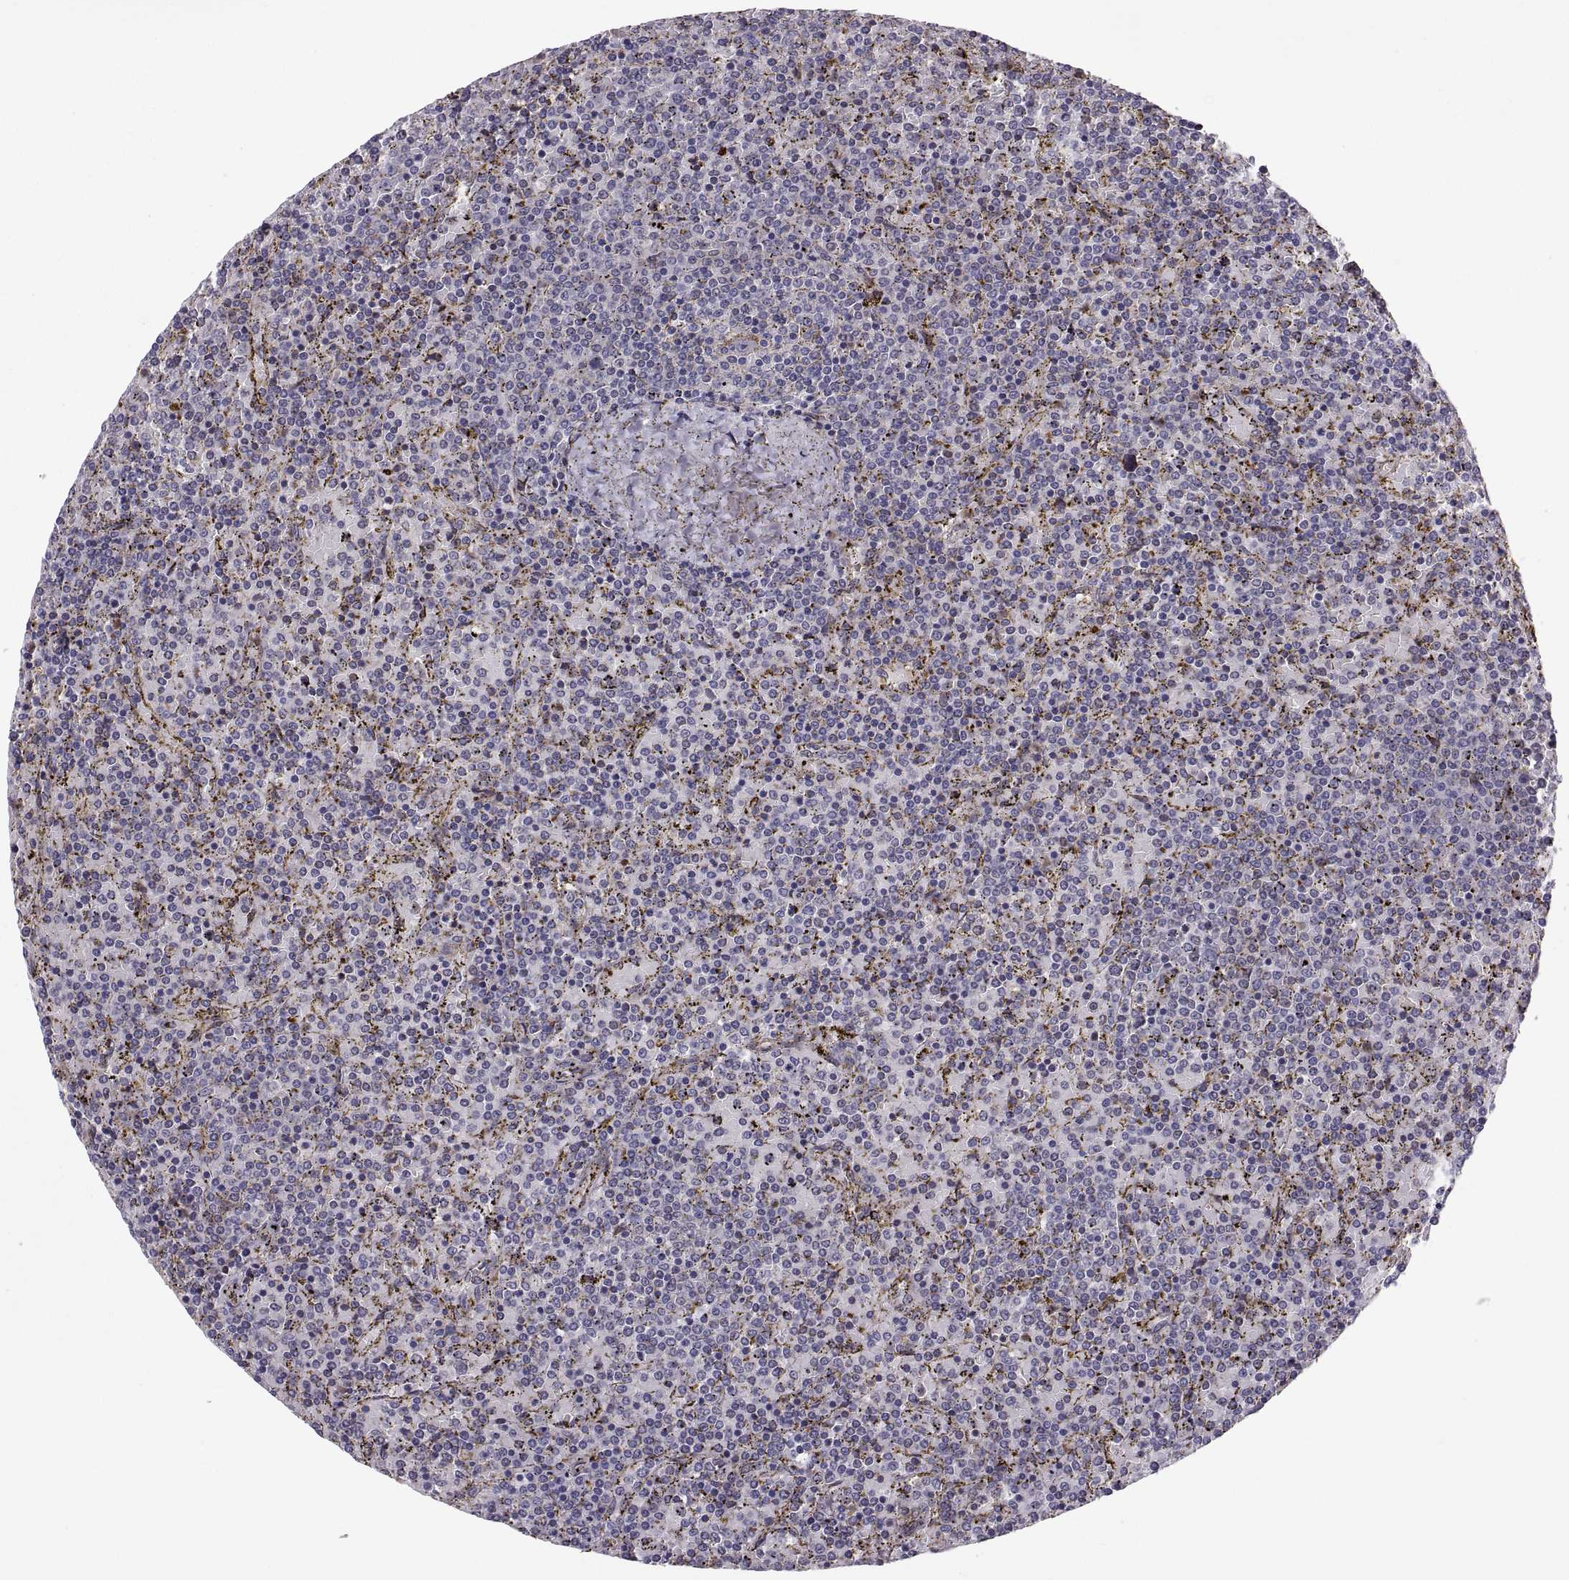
{"staining": {"intensity": "negative", "quantity": "none", "location": "none"}, "tissue": "lymphoma", "cell_type": "Tumor cells", "image_type": "cancer", "snomed": [{"axis": "morphology", "description": "Malignant lymphoma, non-Hodgkin's type, Low grade"}, {"axis": "topography", "description": "Spleen"}], "caption": "DAB immunohistochemical staining of human lymphoma demonstrates no significant expression in tumor cells.", "gene": "TESC", "patient": {"sex": "female", "age": 77}}